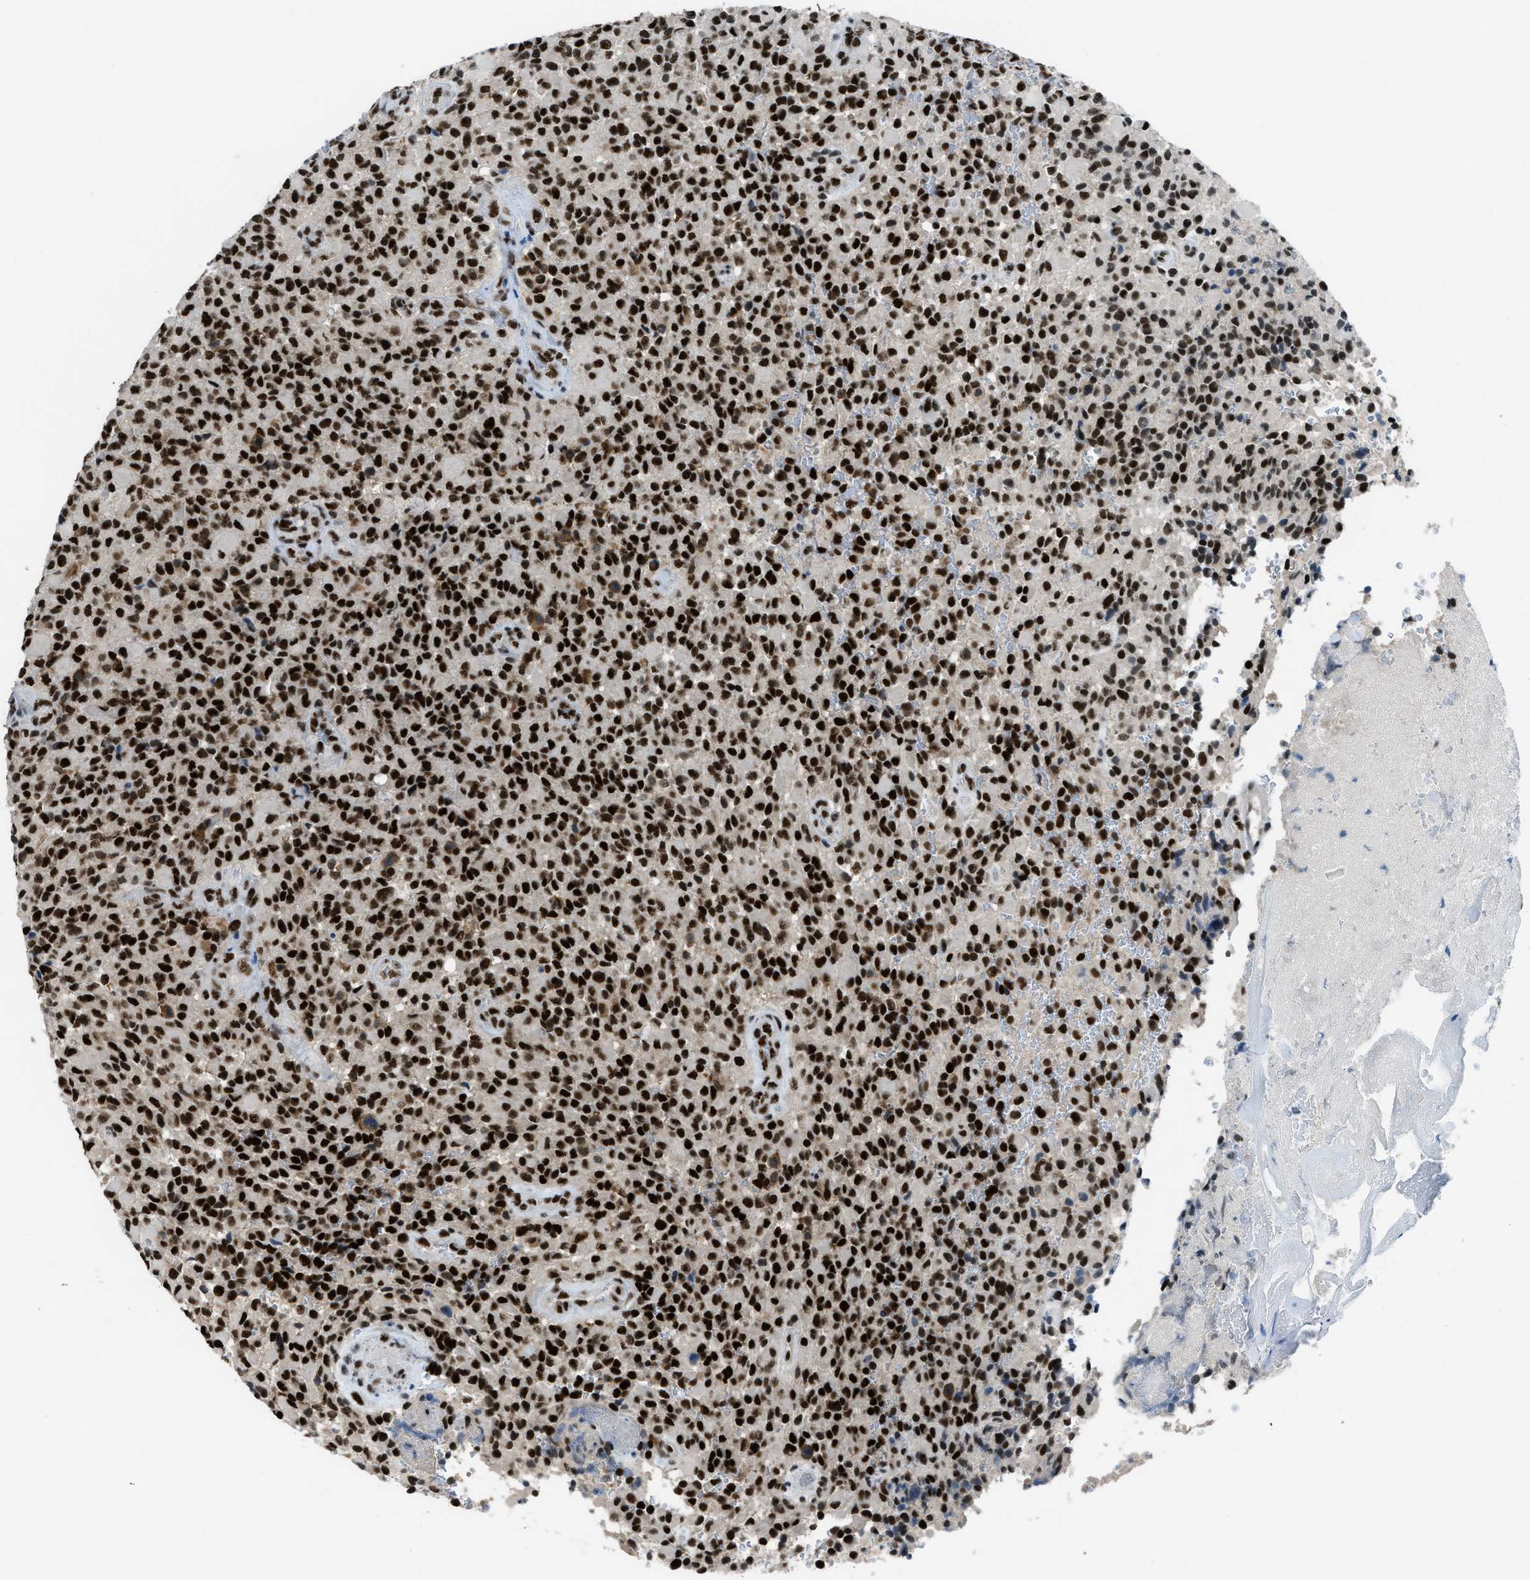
{"staining": {"intensity": "strong", "quantity": ">75%", "location": "nuclear"}, "tissue": "glioma", "cell_type": "Tumor cells", "image_type": "cancer", "snomed": [{"axis": "morphology", "description": "Glioma, malignant, High grade"}, {"axis": "topography", "description": "Brain"}], "caption": "Human malignant glioma (high-grade) stained with a brown dye demonstrates strong nuclear positive expression in approximately >75% of tumor cells.", "gene": "GATAD2B", "patient": {"sex": "male", "age": 71}}